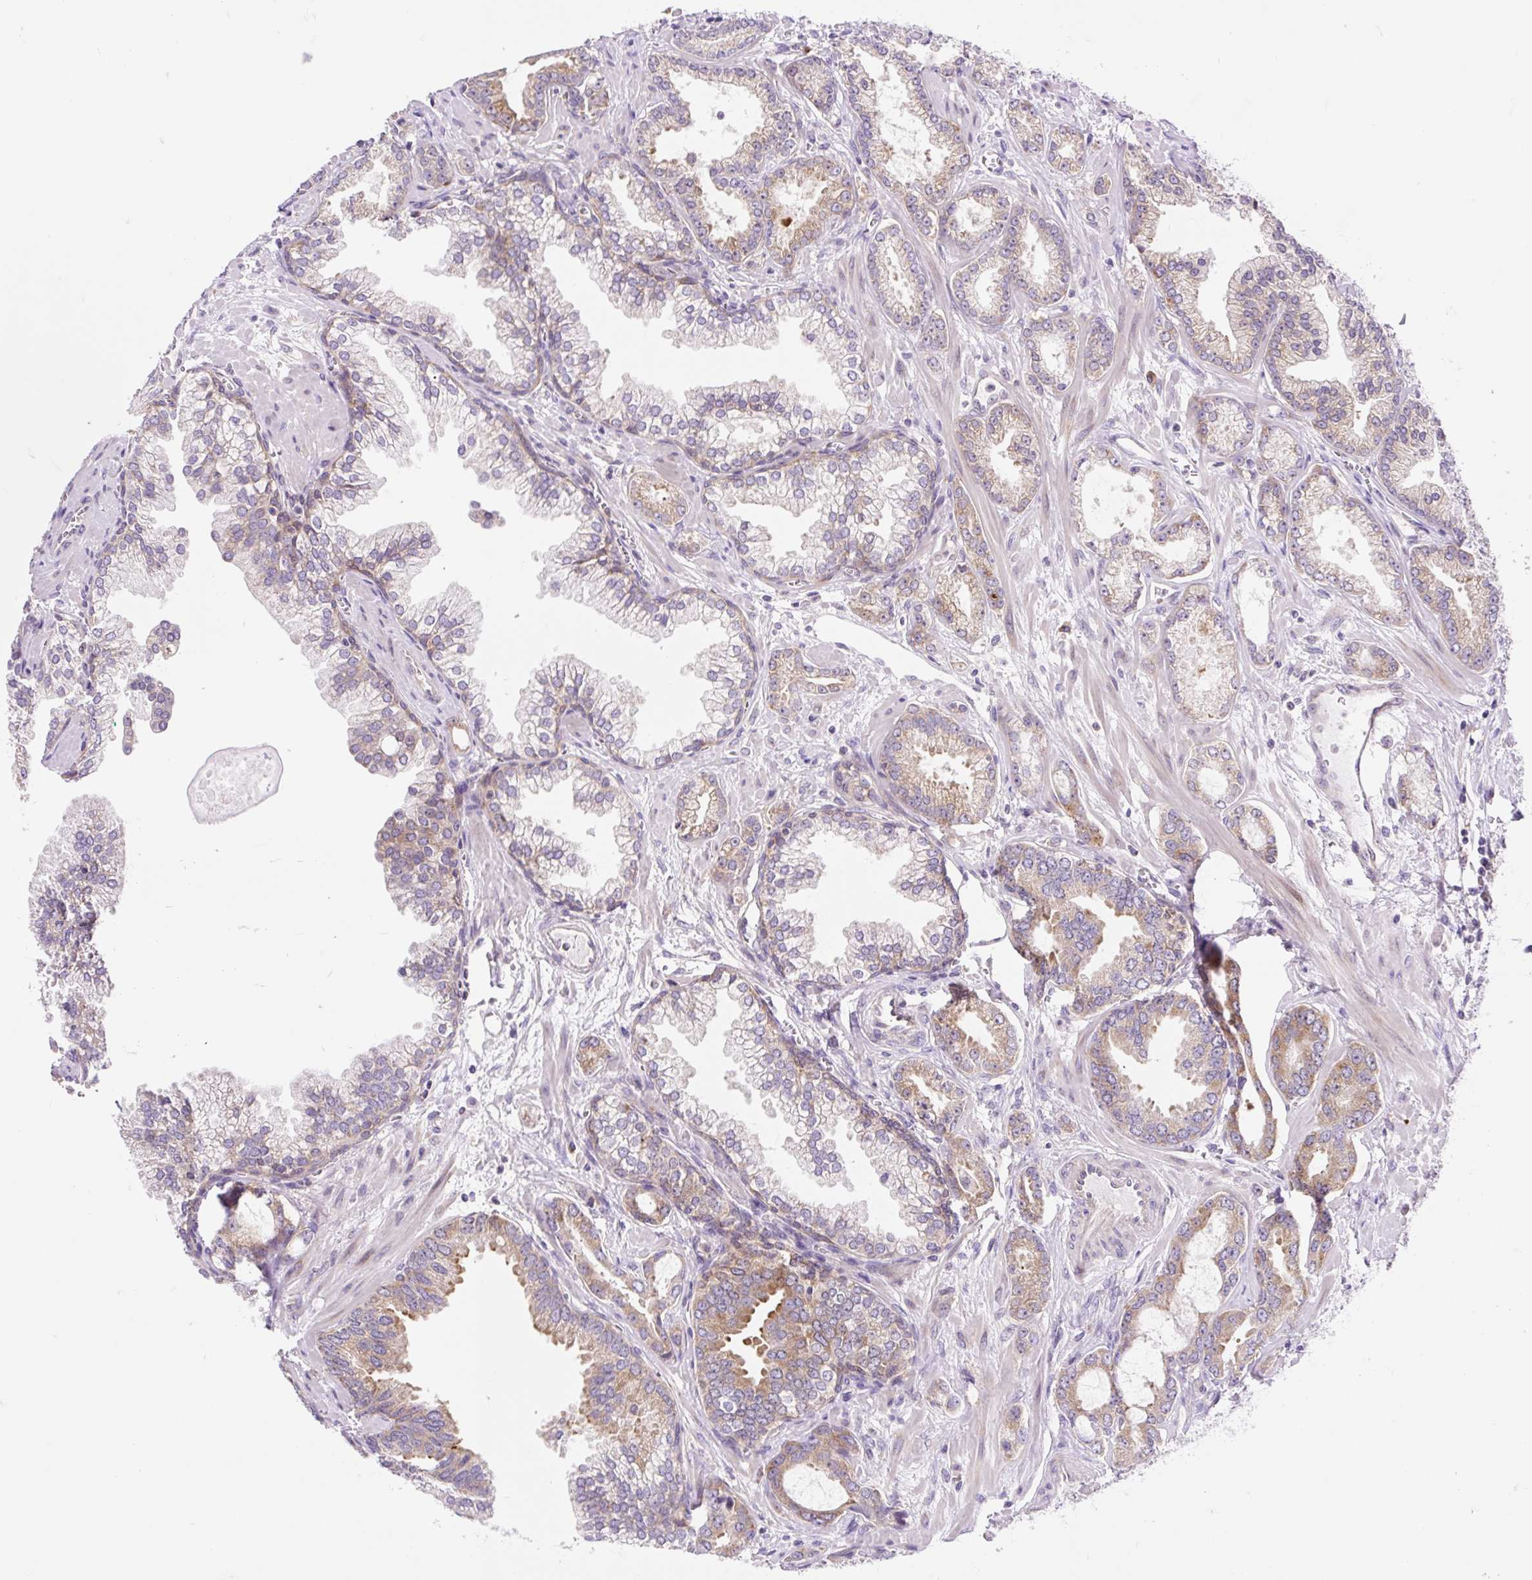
{"staining": {"intensity": "weak", "quantity": "25%-75%", "location": "cytoplasmic/membranous"}, "tissue": "prostate cancer", "cell_type": "Tumor cells", "image_type": "cancer", "snomed": [{"axis": "morphology", "description": "Adenocarcinoma, Medium grade"}, {"axis": "topography", "description": "Prostate"}], "caption": "Prostate cancer tissue reveals weak cytoplasmic/membranous positivity in about 25%-75% of tumor cells Immunohistochemistry (ihc) stains the protein of interest in brown and the nuclei are stained blue.", "gene": "GPR45", "patient": {"sex": "male", "age": 57}}